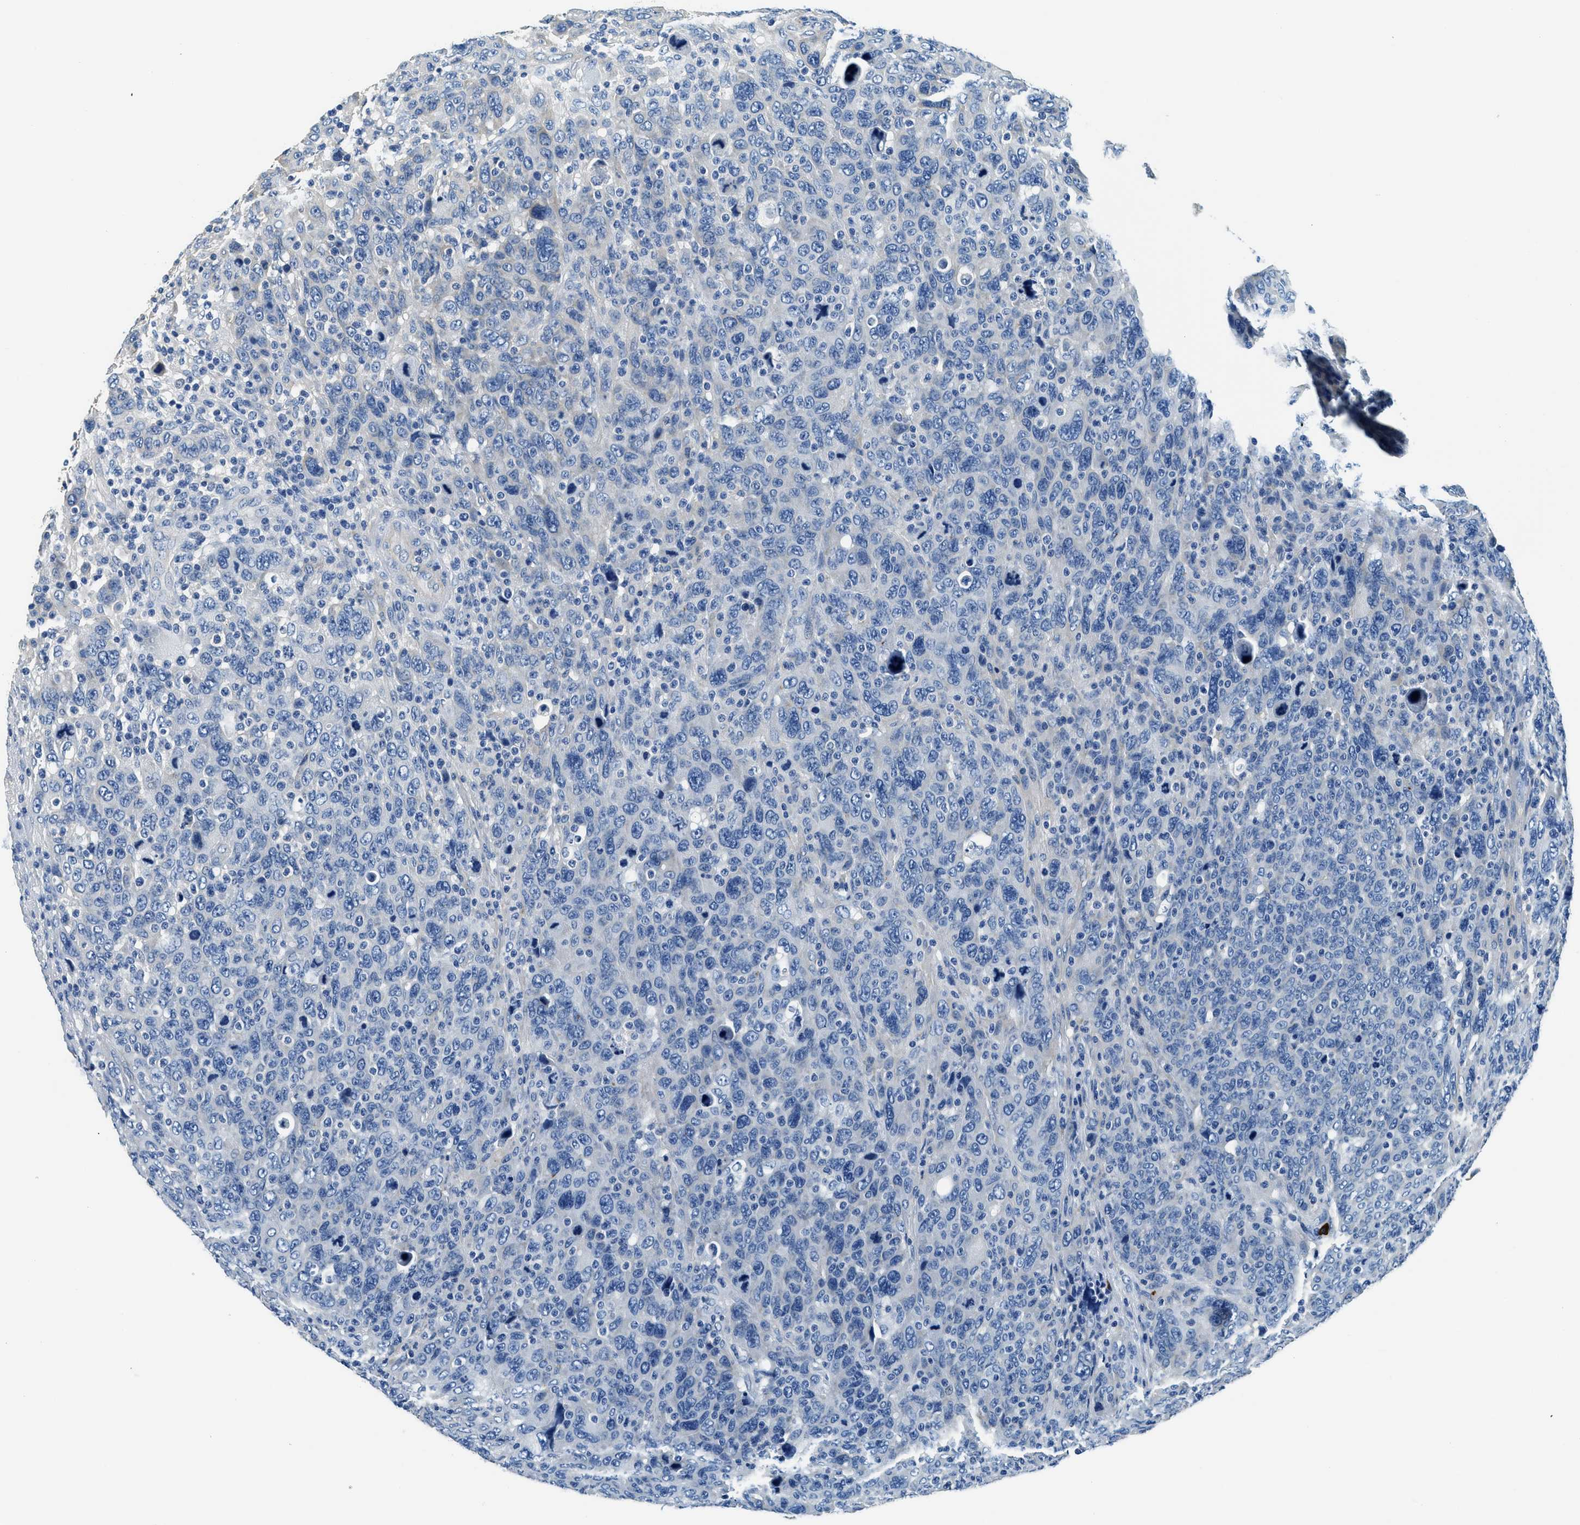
{"staining": {"intensity": "negative", "quantity": "none", "location": "none"}, "tissue": "breast cancer", "cell_type": "Tumor cells", "image_type": "cancer", "snomed": [{"axis": "morphology", "description": "Duct carcinoma"}, {"axis": "topography", "description": "Breast"}], "caption": "The micrograph reveals no significant positivity in tumor cells of breast cancer (infiltrating ductal carcinoma).", "gene": "TMEM186", "patient": {"sex": "female", "age": 37}}